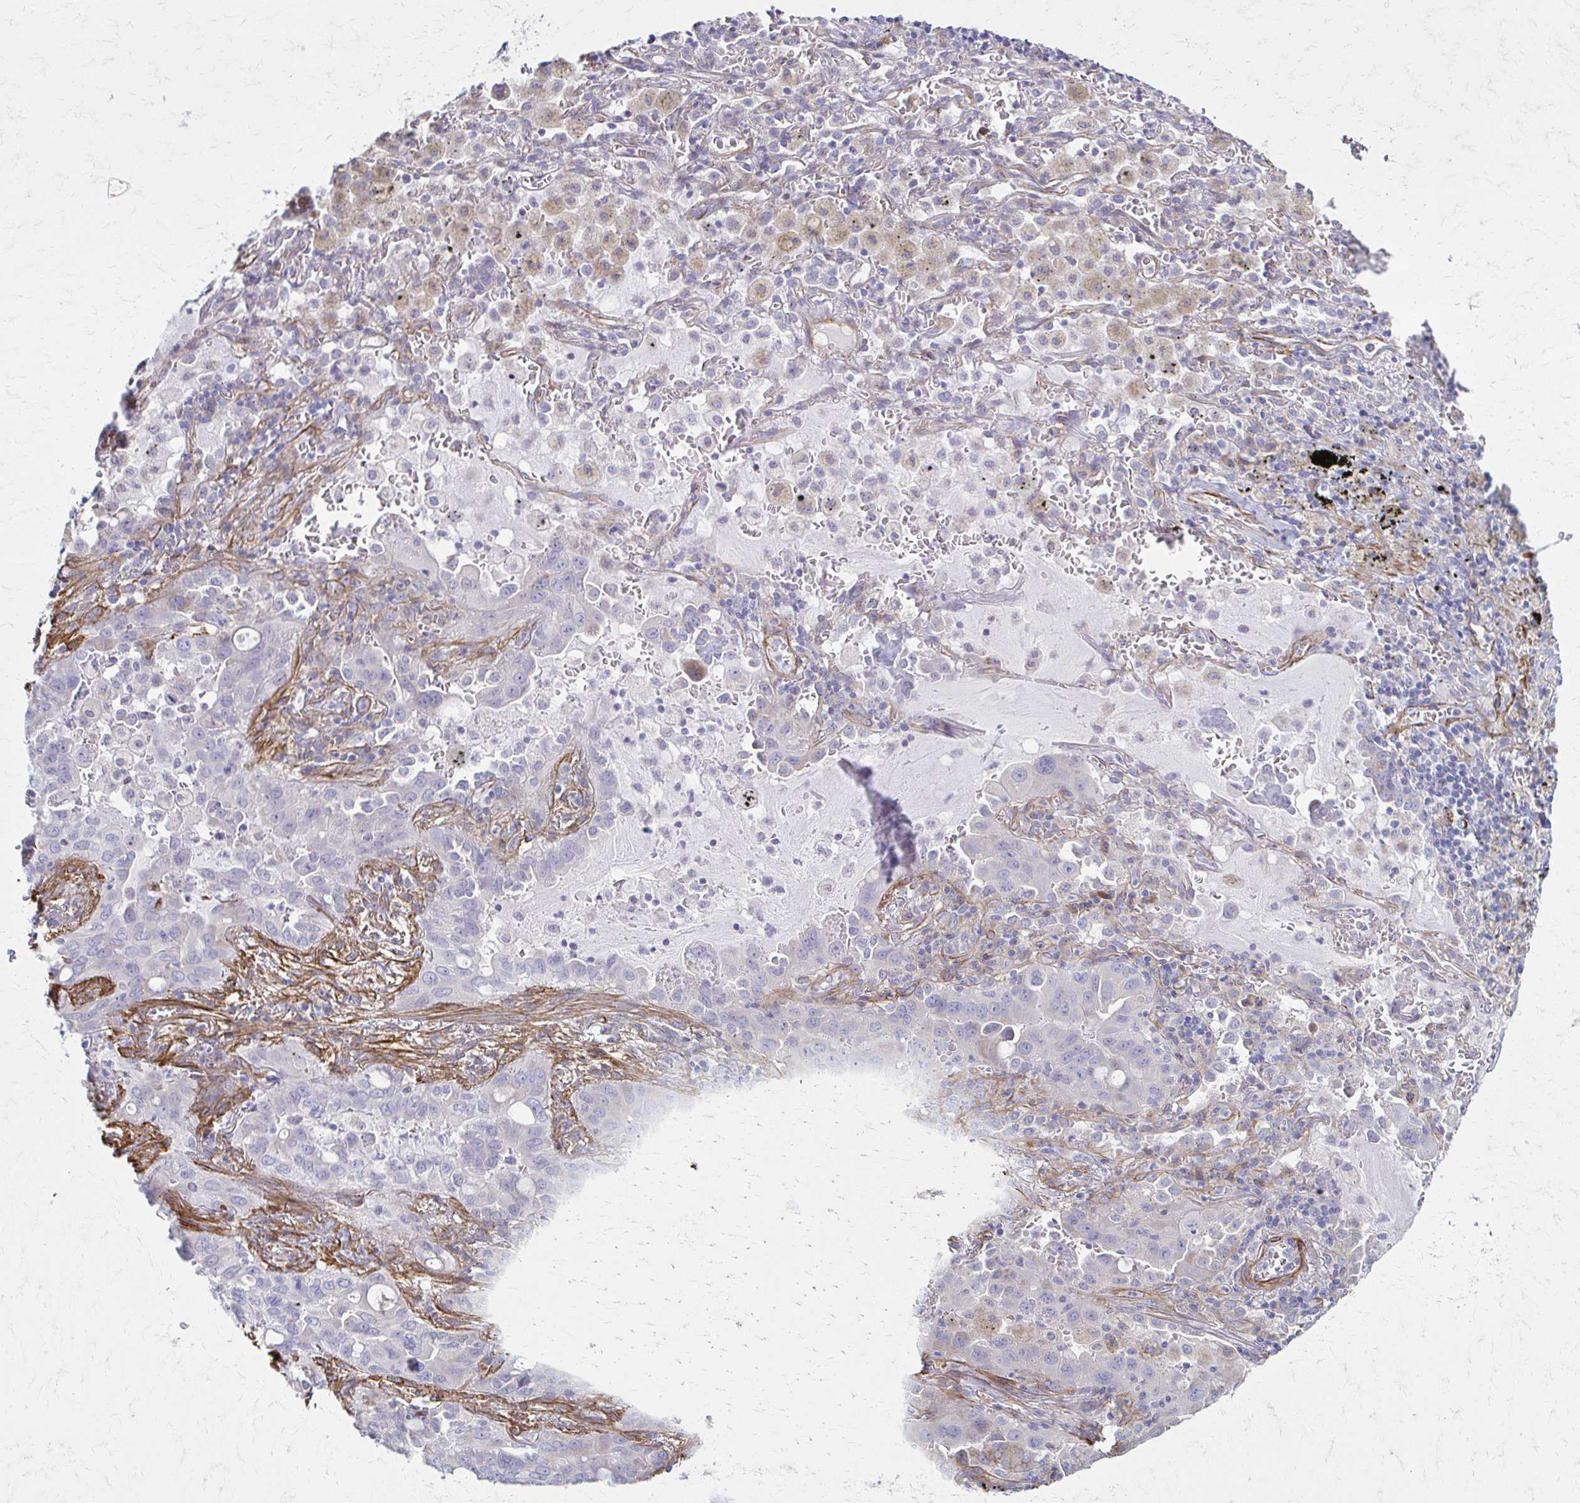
{"staining": {"intensity": "negative", "quantity": "none", "location": "none"}, "tissue": "lung cancer", "cell_type": "Tumor cells", "image_type": "cancer", "snomed": [{"axis": "morphology", "description": "Adenocarcinoma, NOS"}, {"axis": "topography", "description": "Lung"}], "caption": "Adenocarcinoma (lung) was stained to show a protein in brown. There is no significant positivity in tumor cells. The staining was performed using DAB (3,3'-diaminobenzidine) to visualize the protein expression in brown, while the nuclei were stained in blue with hematoxylin (Magnification: 20x).", "gene": "TIMMDC1", "patient": {"sex": "male", "age": 65}}